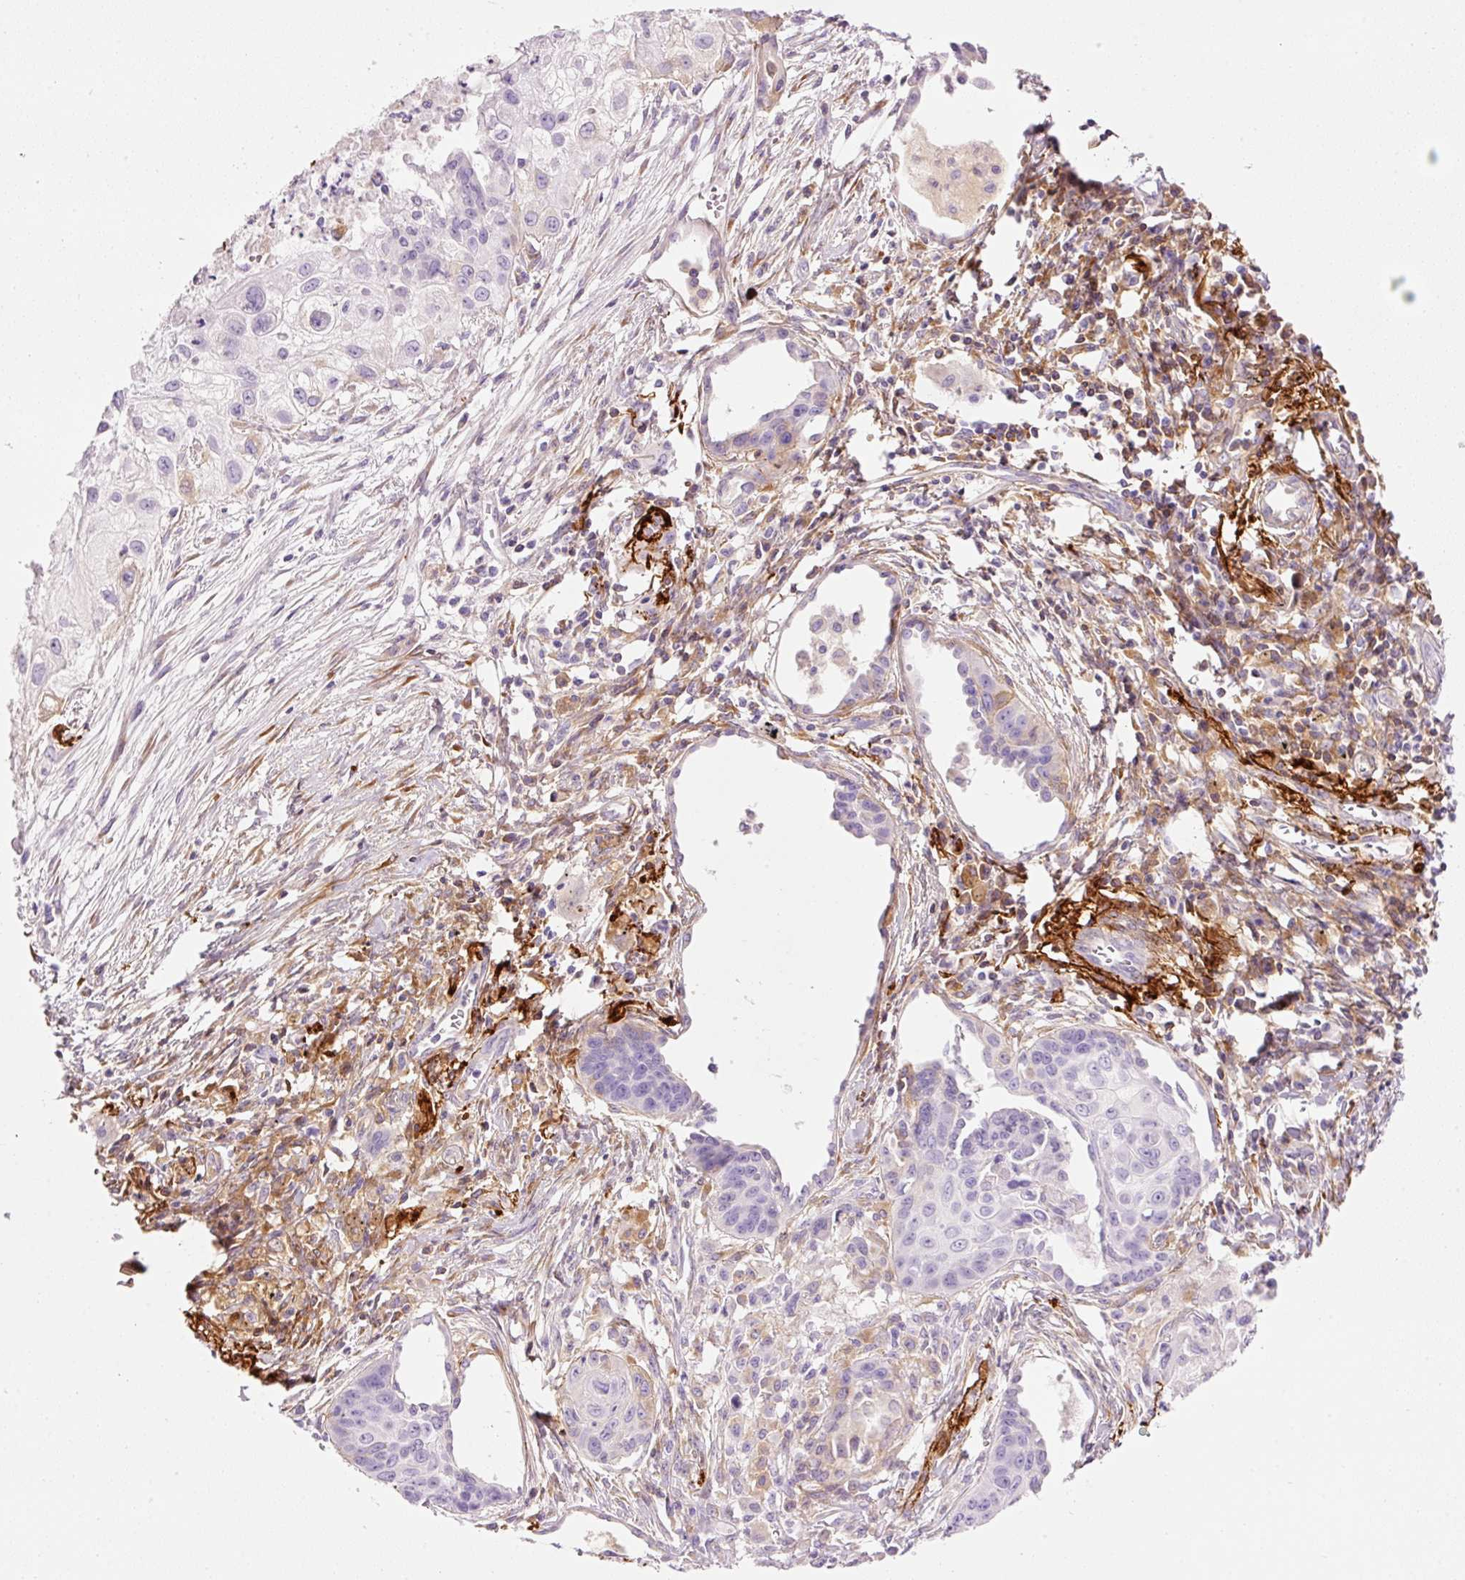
{"staining": {"intensity": "negative", "quantity": "none", "location": "none"}, "tissue": "lung cancer", "cell_type": "Tumor cells", "image_type": "cancer", "snomed": [{"axis": "morphology", "description": "Squamous cell carcinoma, NOS"}, {"axis": "topography", "description": "Lung"}], "caption": "Tumor cells show no significant staining in lung cancer (squamous cell carcinoma). (IHC, brightfield microscopy, high magnification).", "gene": "MFAP4", "patient": {"sex": "male", "age": 71}}